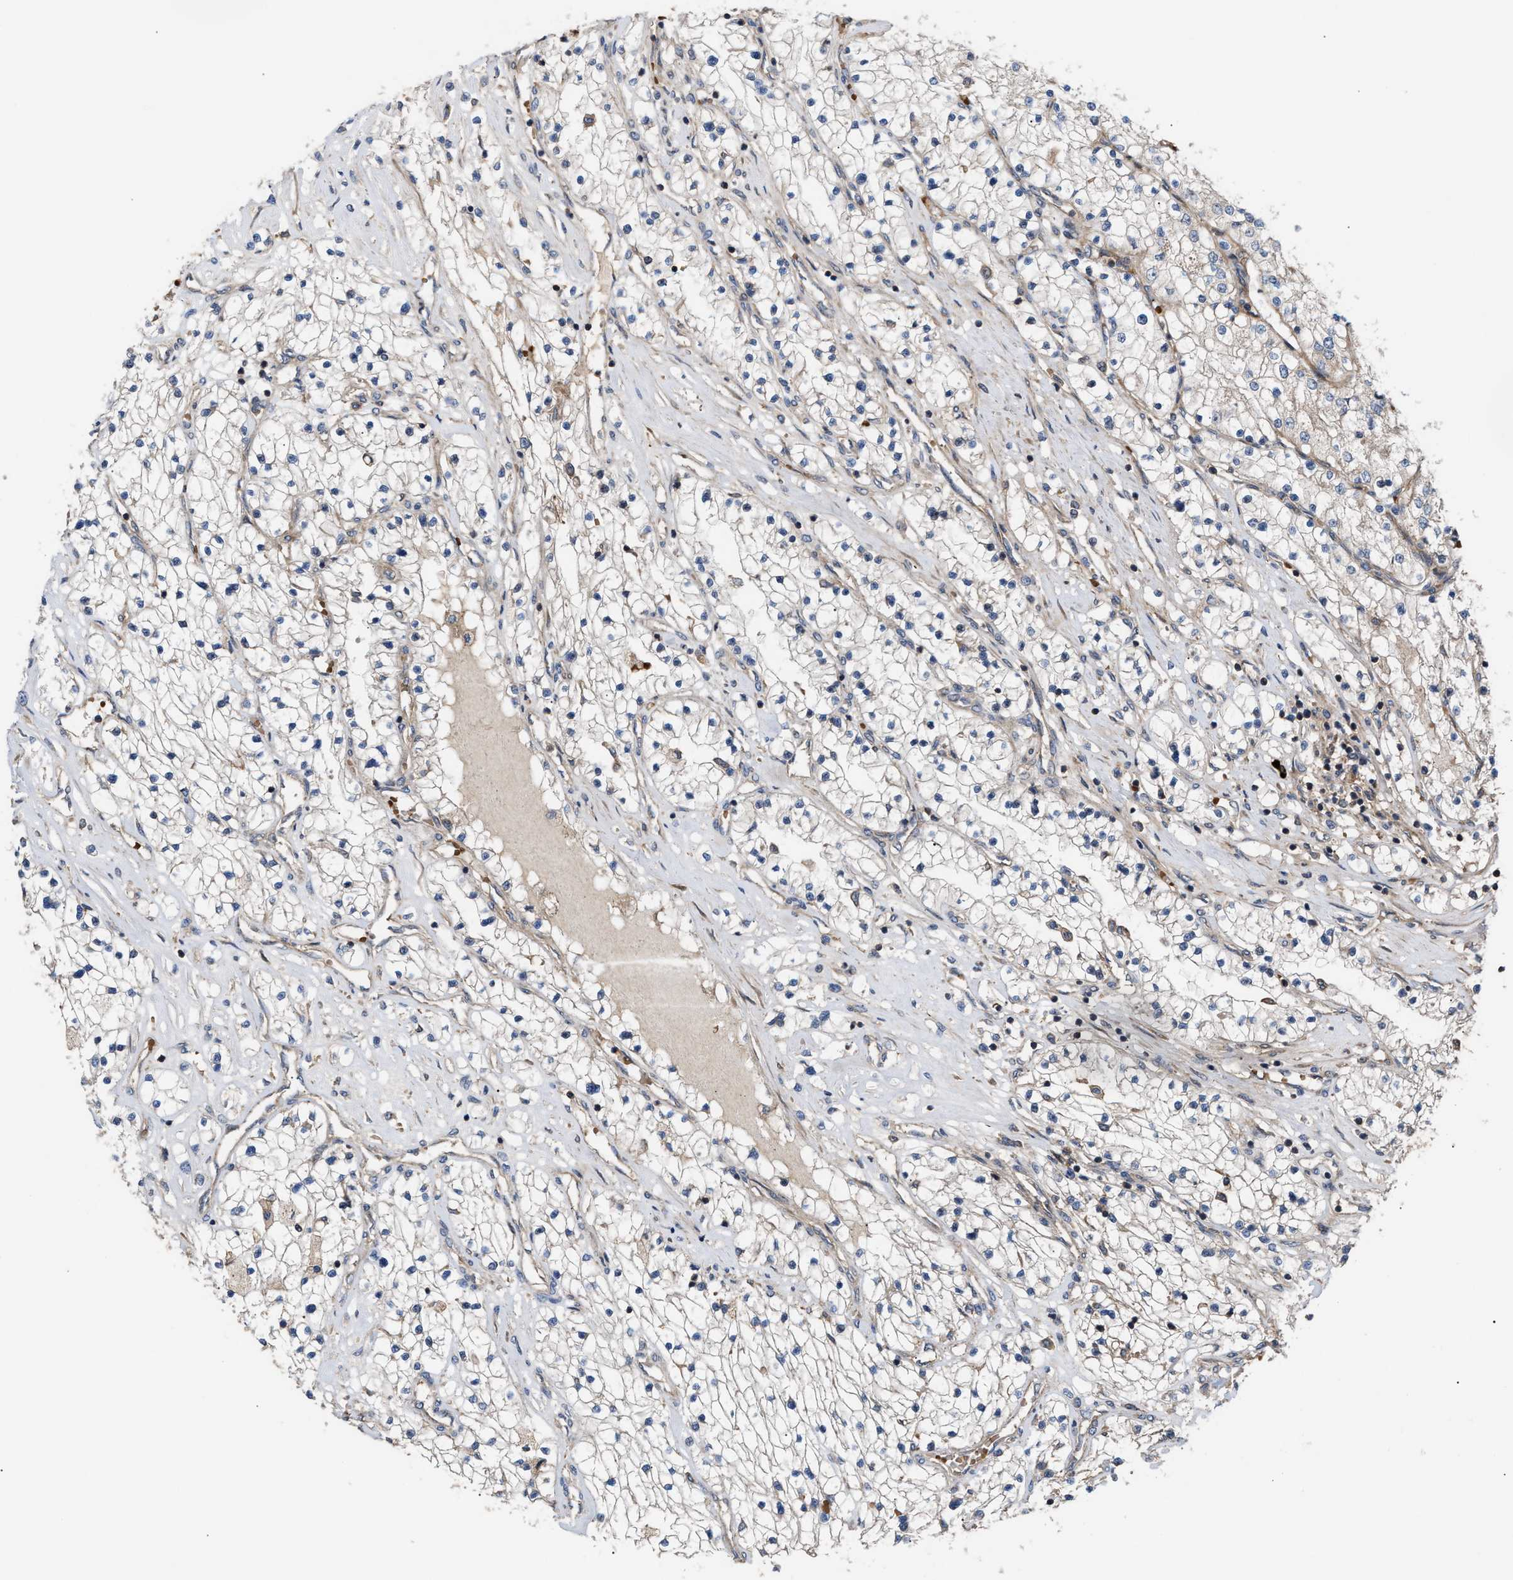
{"staining": {"intensity": "negative", "quantity": "none", "location": "none"}, "tissue": "renal cancer", "cell_type": "Tumor cells", "image_type": "cancer", "snomed": [{"axis": "morphology", "description": "Adenocarcinoma, NOS"}, {"axis": "topography", "description": "Kidney"}], "caption": "The micrograph shows no staining of tumor cells in renal cancer.", "gene": "STAU1", "patient": {"sex": "male", "age": 68}}